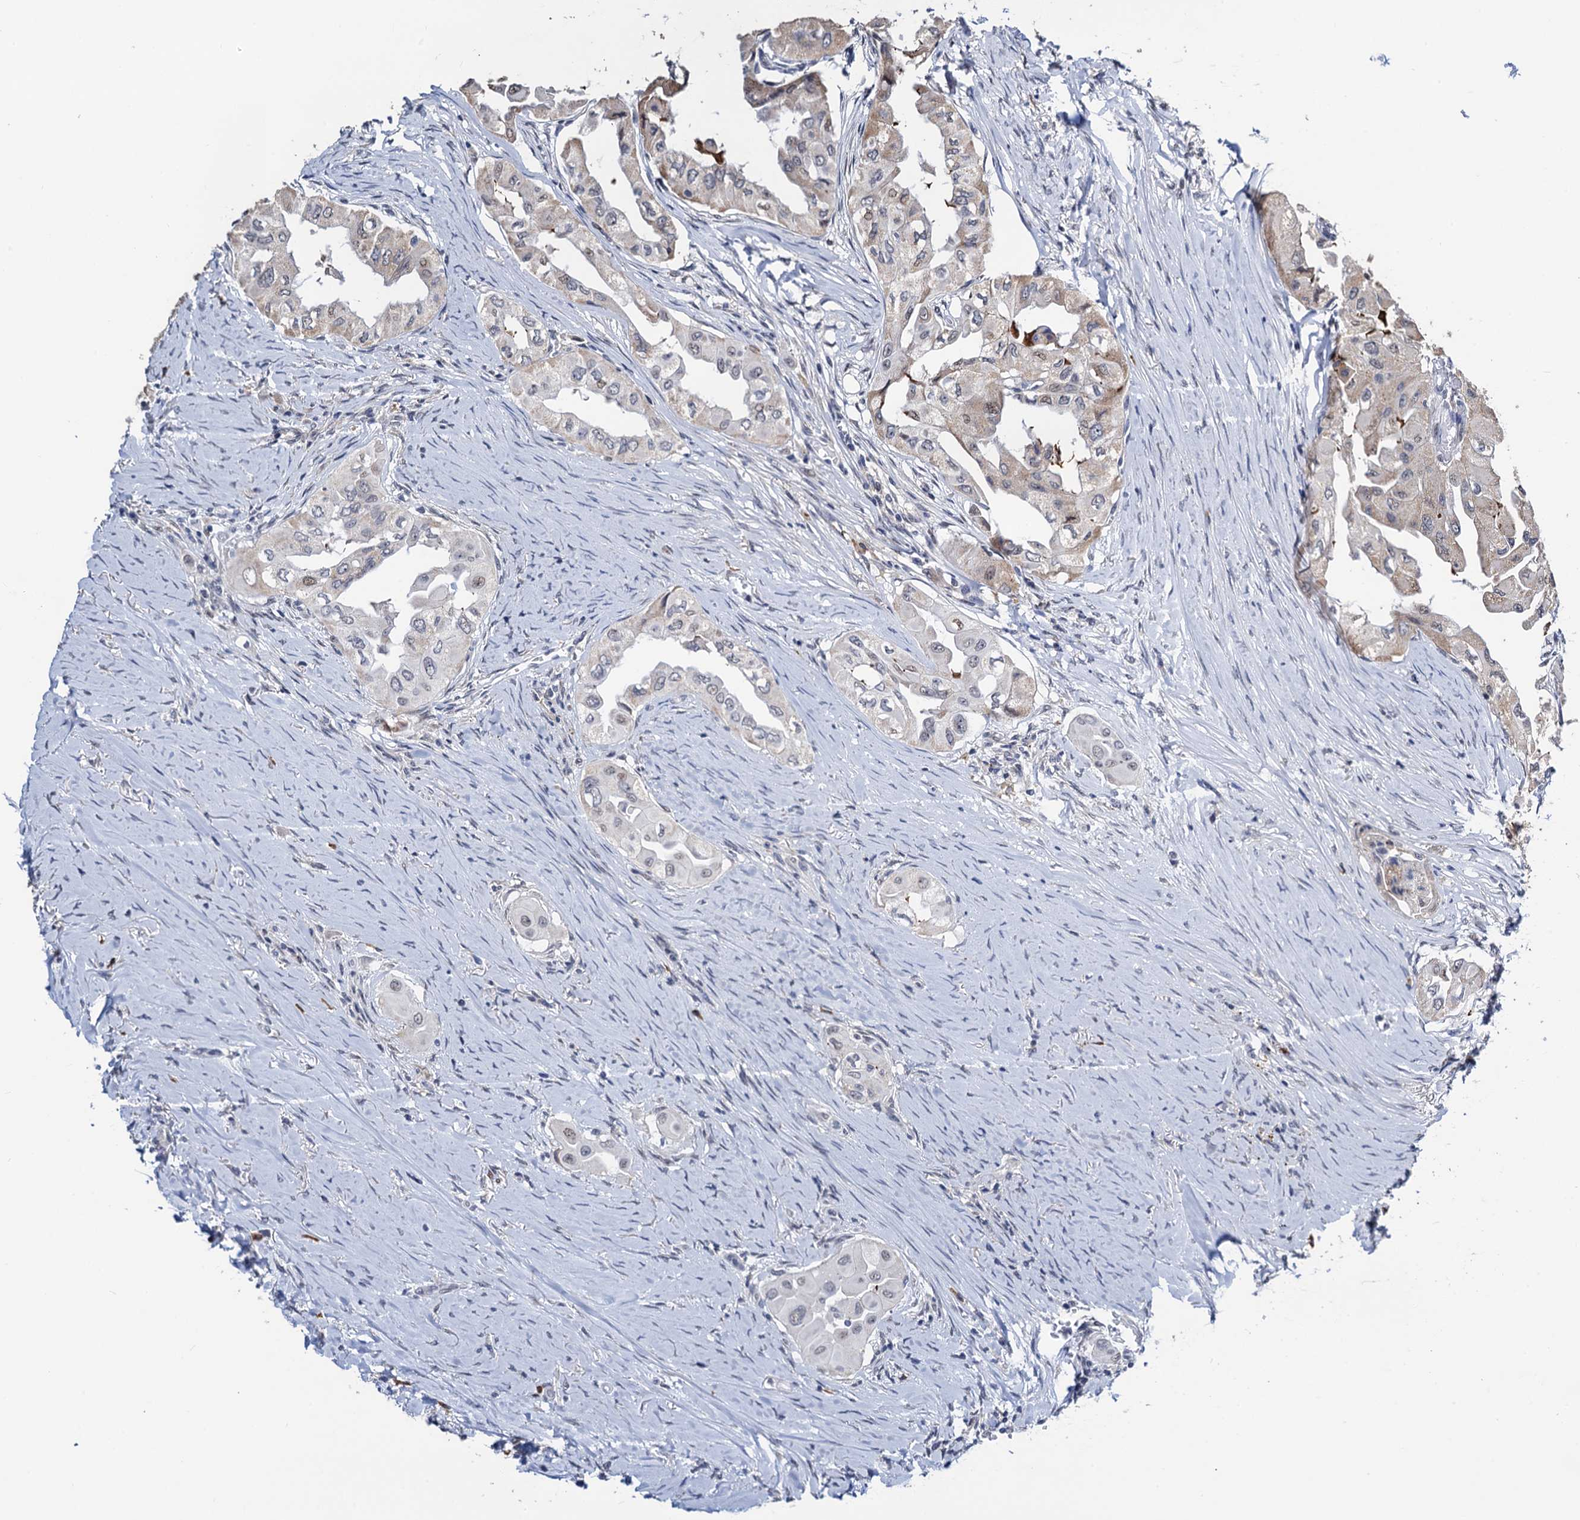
{"staining": {"intensity": "weak", "quantity": "<25%", "location": "nuclear"}, "tissue": "thyroid cancer", "cell_type": "Tumor cells", "image_type": "cancer", "snomed": [{"axis": "morphology", "description": "Papillary adenocarcinoma, NOS"}, {"axis": "topography", "description": "Thyroid gland"}], "caption": "This is a image of IHC staining of thyroid papillary adenocarcinoma, which shows no expression in tumor cells.", "gene": "FAM222A", "patient": {"sex": "female", "age": 59}}